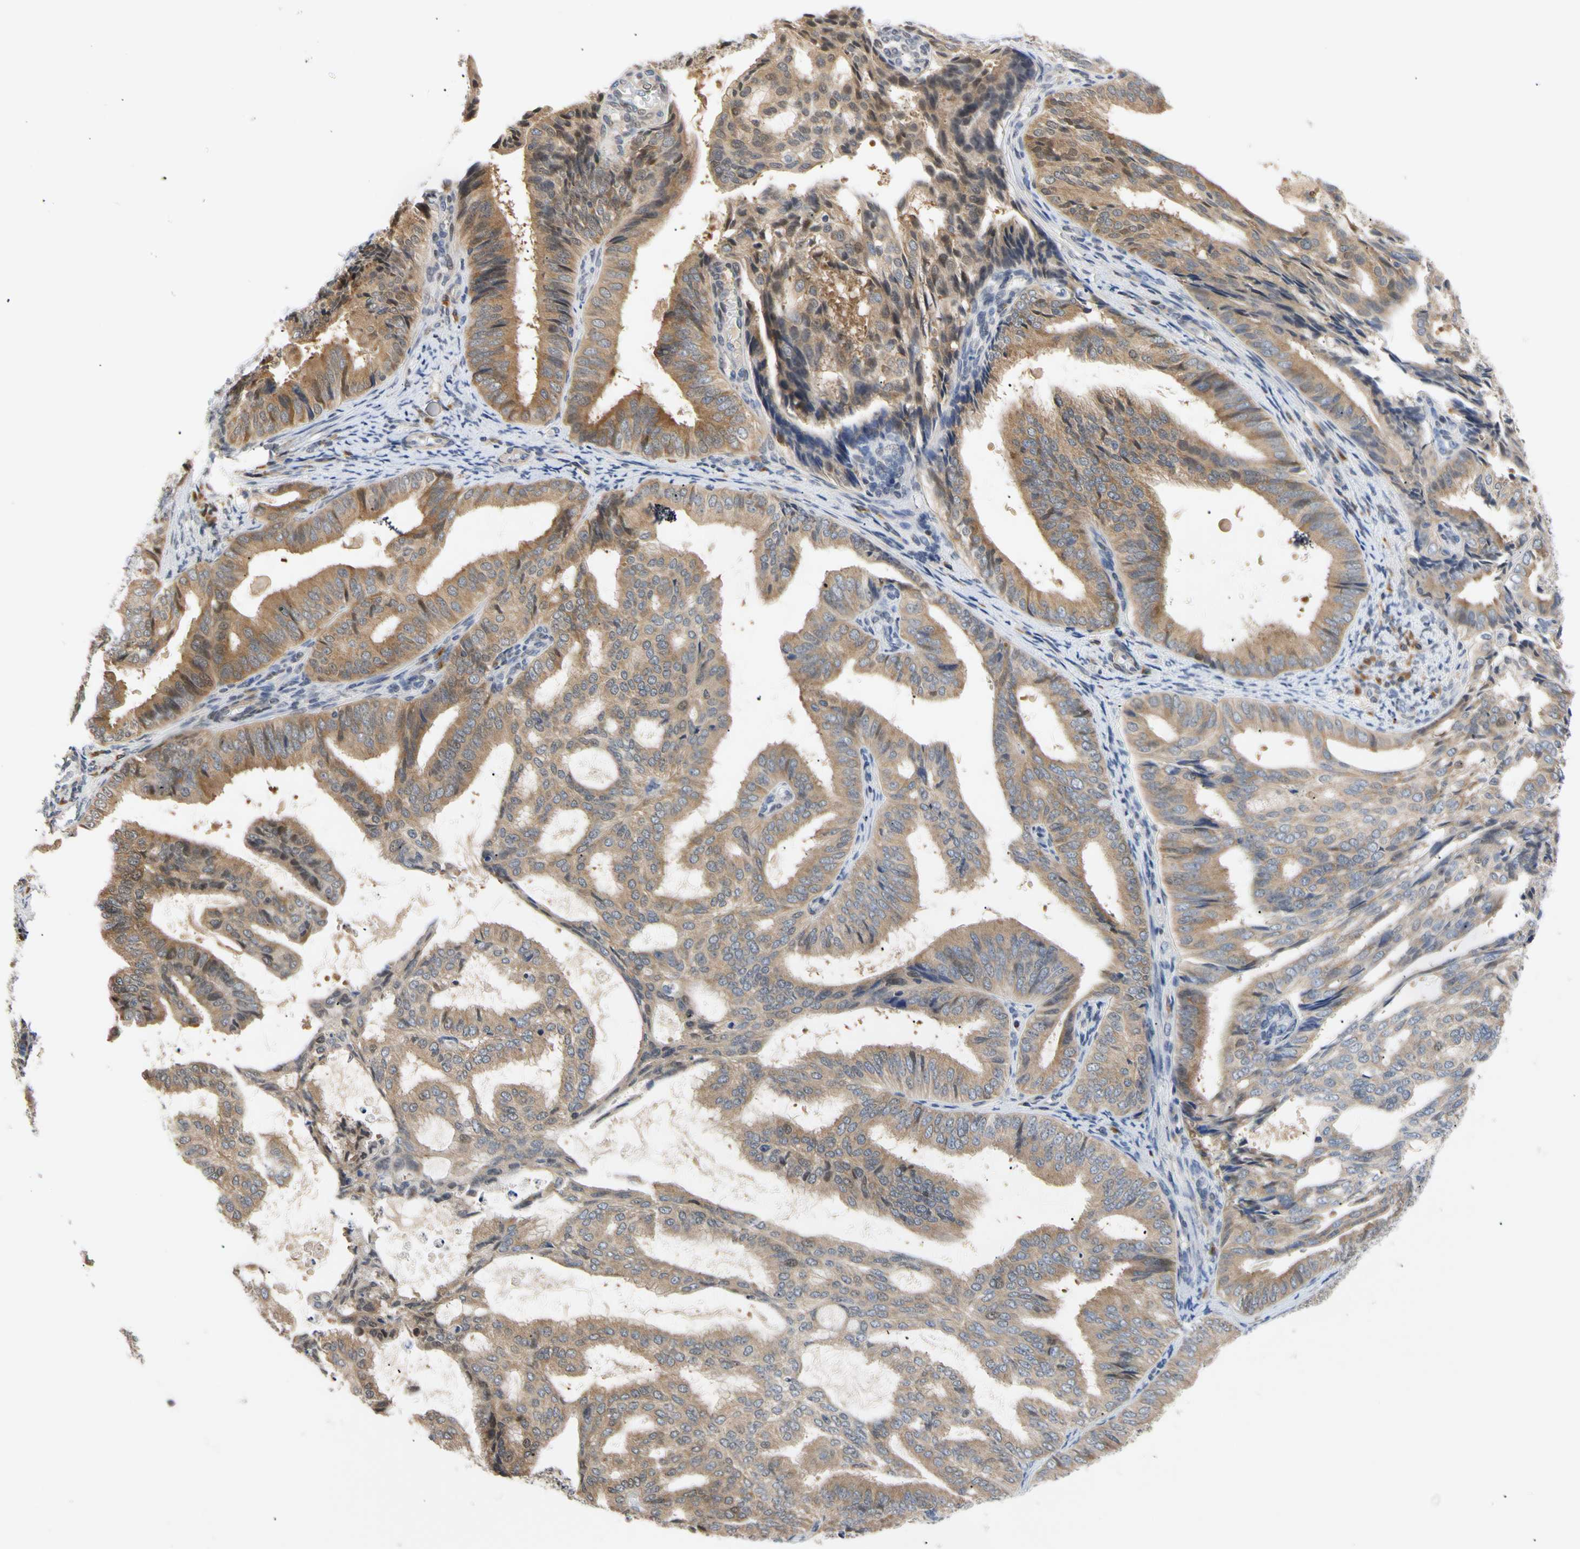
{"staining": {"intensity": "moderate", "quantity": ">75%", "location": "cytoplasmic/membranous"}, "tissue": "endometrial cancer", "cell_type": "Tumor cells", "image_type": "cancer", "snomed": [{"axis": "morphology", "description": "Adenocarcinoma, NOS"}, {"axis": "topography", "description": "Endometrium"}], "caption": "IHC of endometrial adenocarcinoma exhibits medium levels of moderate cytoplasmic/membranous staining in about >75% of tumor cells. (IHC, brightfield microscopy, high magnification).", "gene": "SEC23B", "patient": {"sex": "female", "age": 58}}